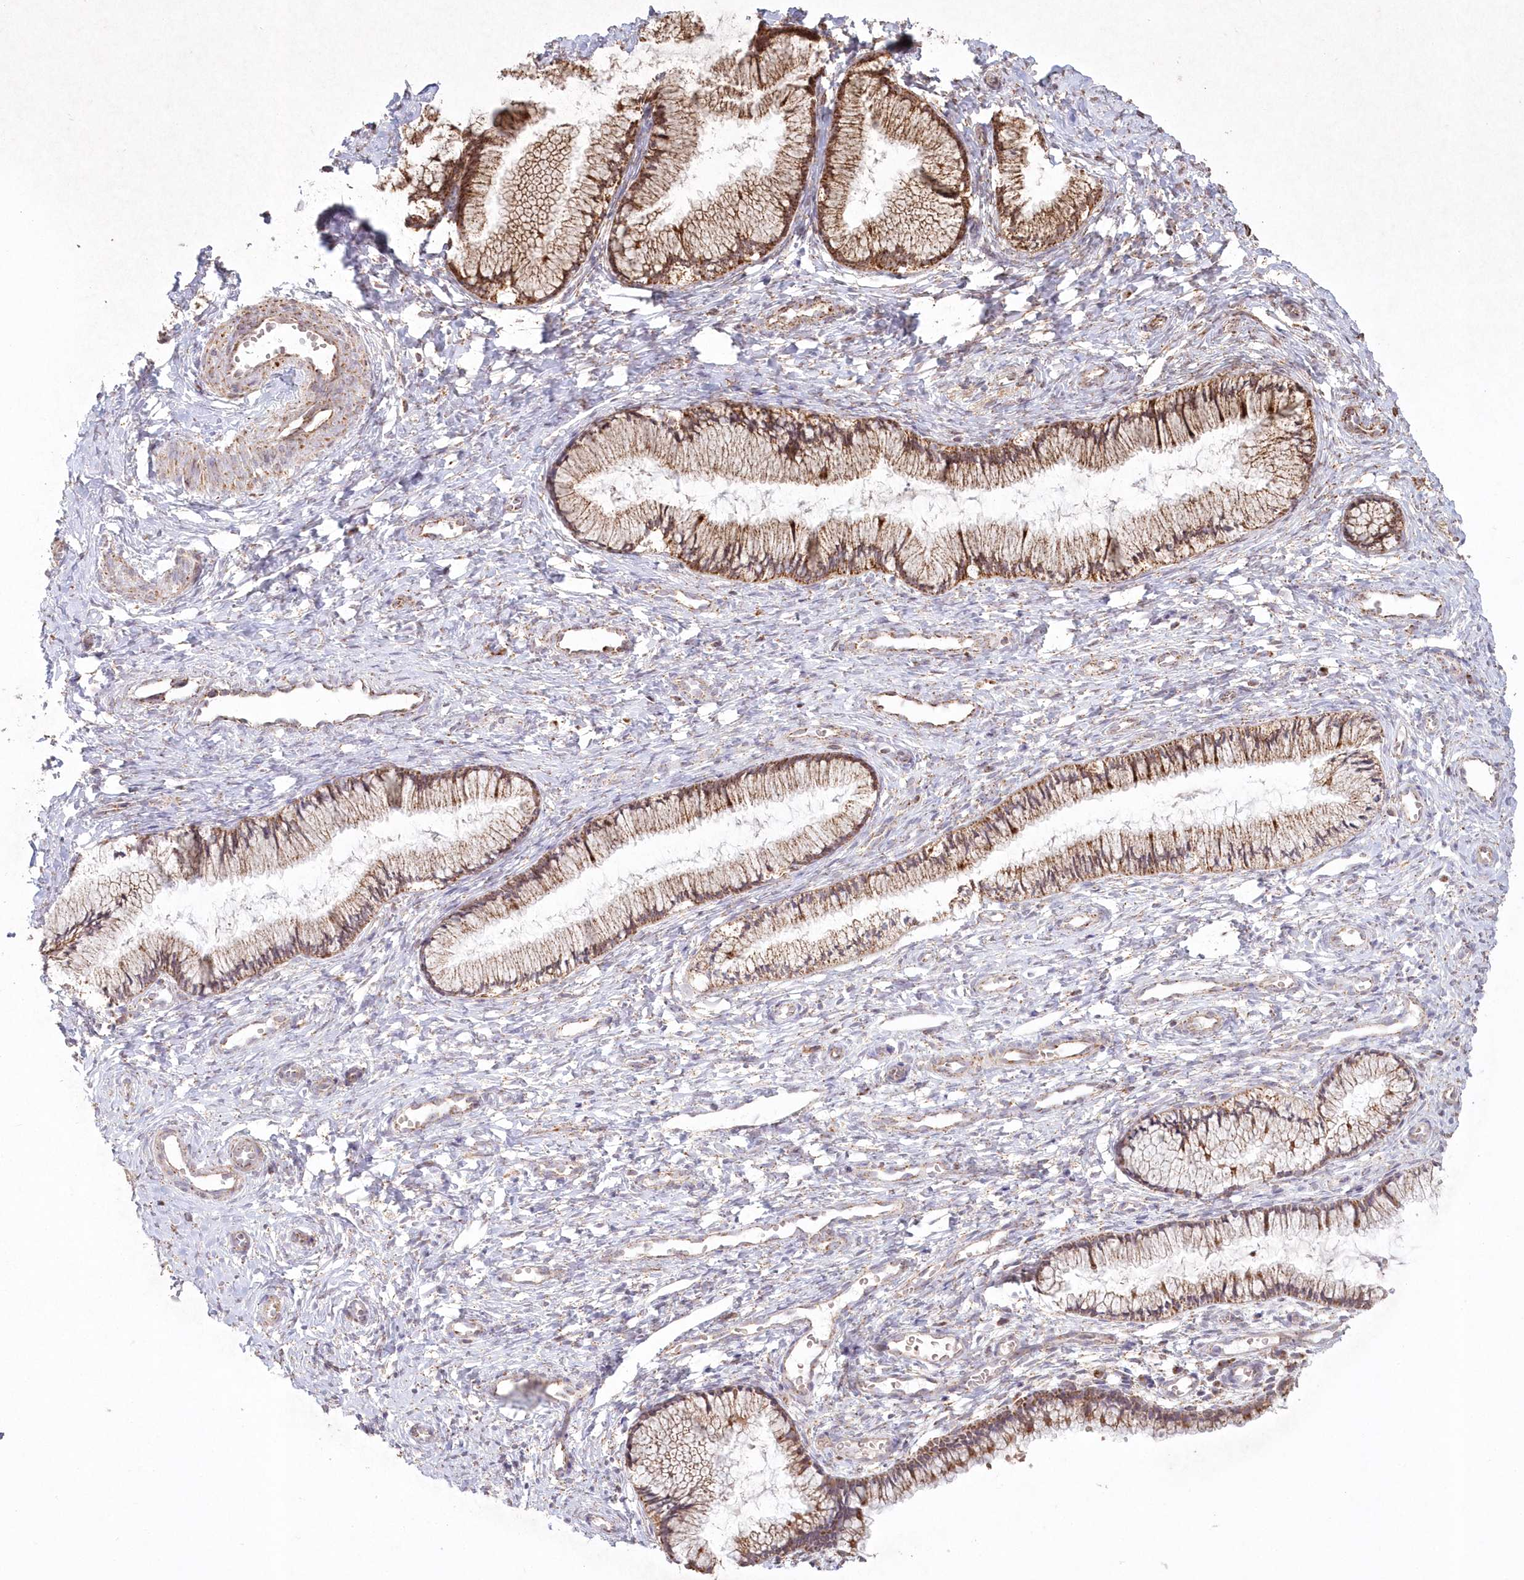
{"staining": {"intensity": "moderate", "quantity": ">75%", "location": "cytoplasmic/membranous"}, "tissue": "cervix", "cell_type": "Glandular cells", "image_type": "normal", "snomed": [{"axis": "morphology", "description": "Normal tissue, NOS"}, {"axis": "topography", "description": "Cervix"}], "caption": "Immunohistochemical staining of benign cervix reveals moderate cytoplasmic/membranous protein positivity in about >75% of glandular cells. (Brightfield microscopy of DAB IHC at high magnification).", "gene": "LRPPRC", "patient": {"sex": "female", "age": 27}}